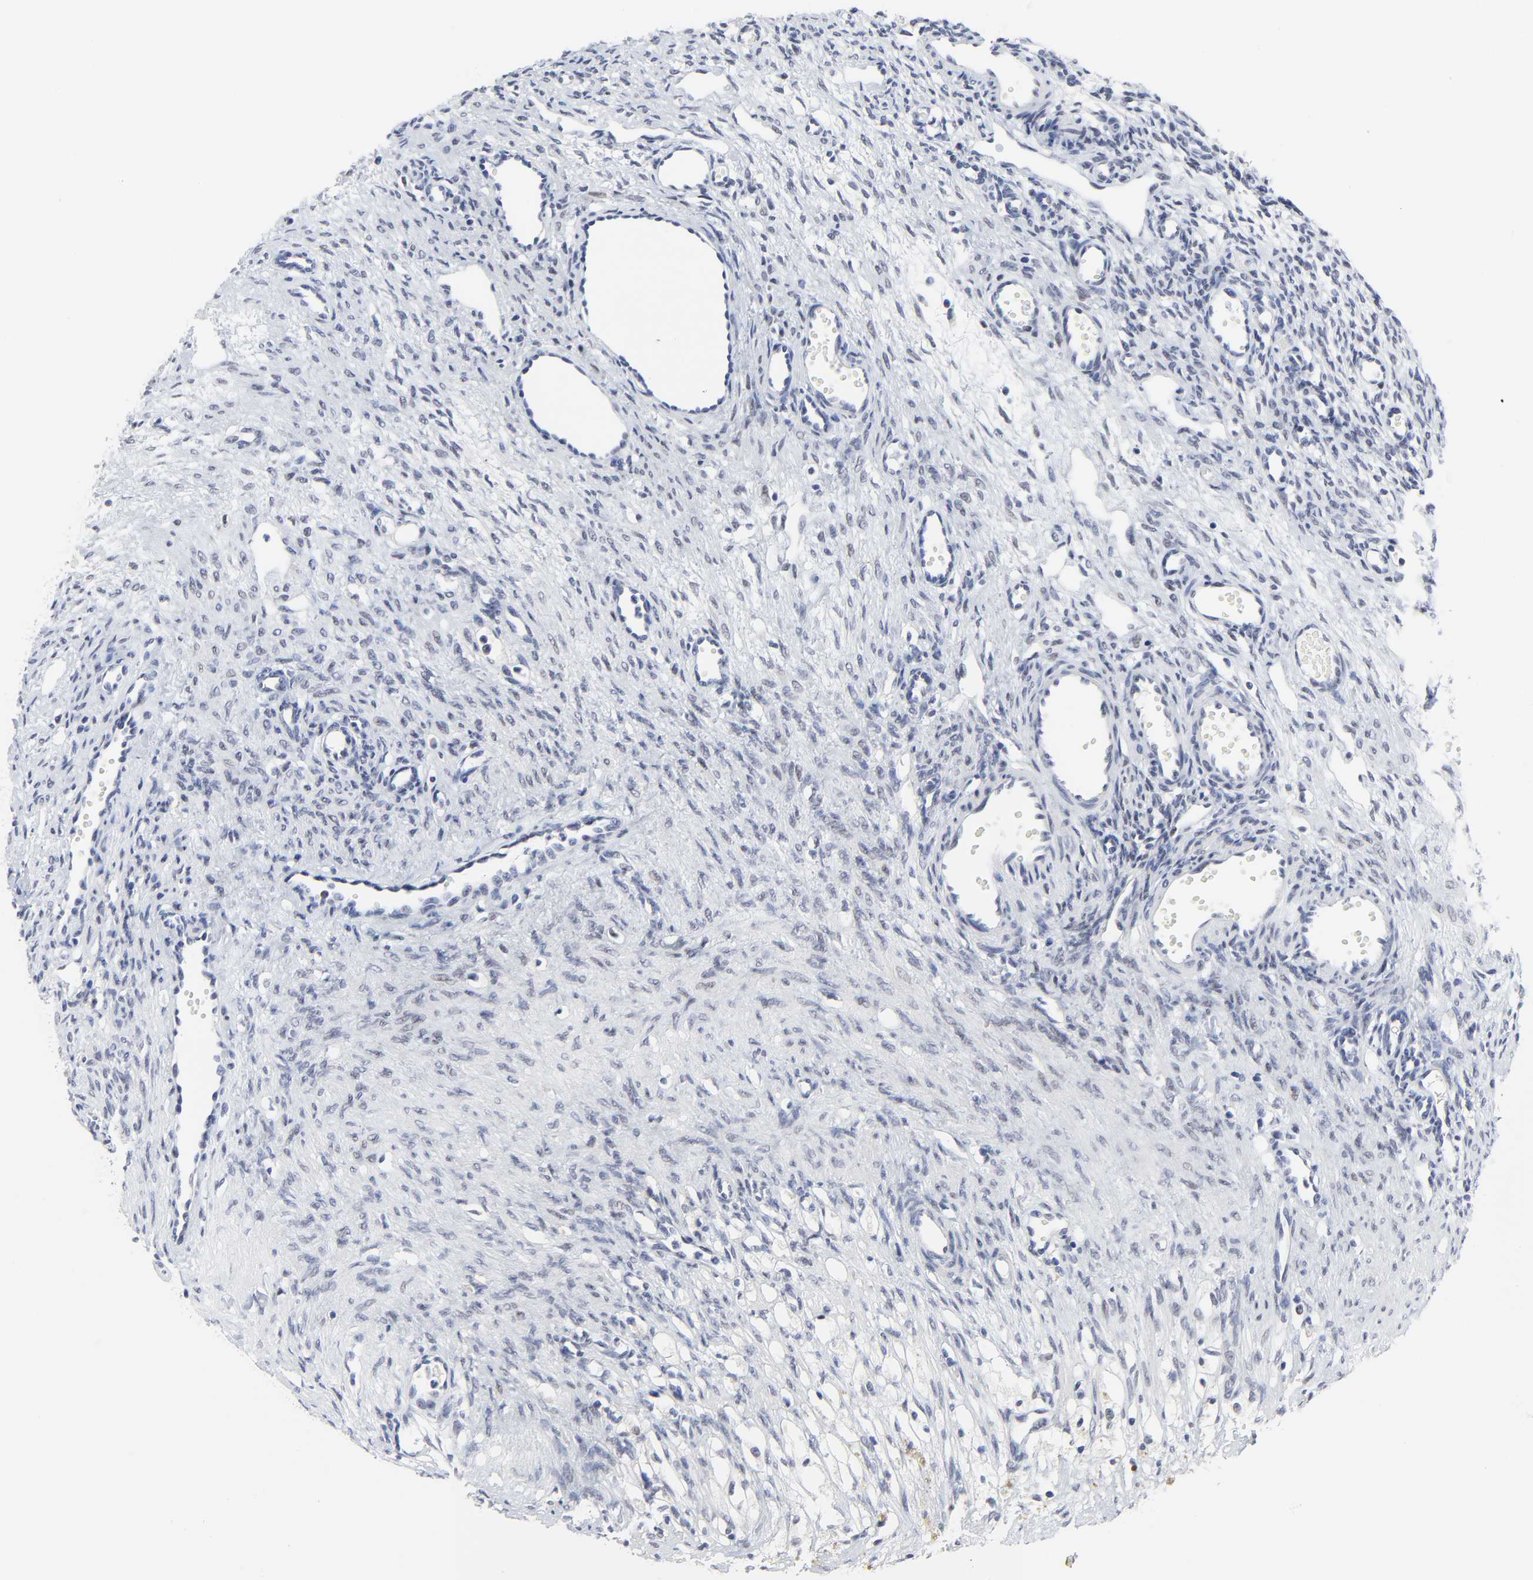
{"staining": {"intensity": "negative", "quantity": "none", "location": "none"}, "tissue": "ovary", "cell_type": "Follicle cells", "image_type": "normal", "snomed": [{"axis": "morphology", "description": "Normal tissue, NOS"}, {"axis": "topography", "description": "Ovary"}], "caption": "A high-resolution photomicrograph shows IHC staining of benign ovary, which shows no significant staining in follicle cells. (DAB immunohistochemistry (IHC), high magnification).", "gene": "ZNF589", "patient": {"sex": "female", "age": 33}}